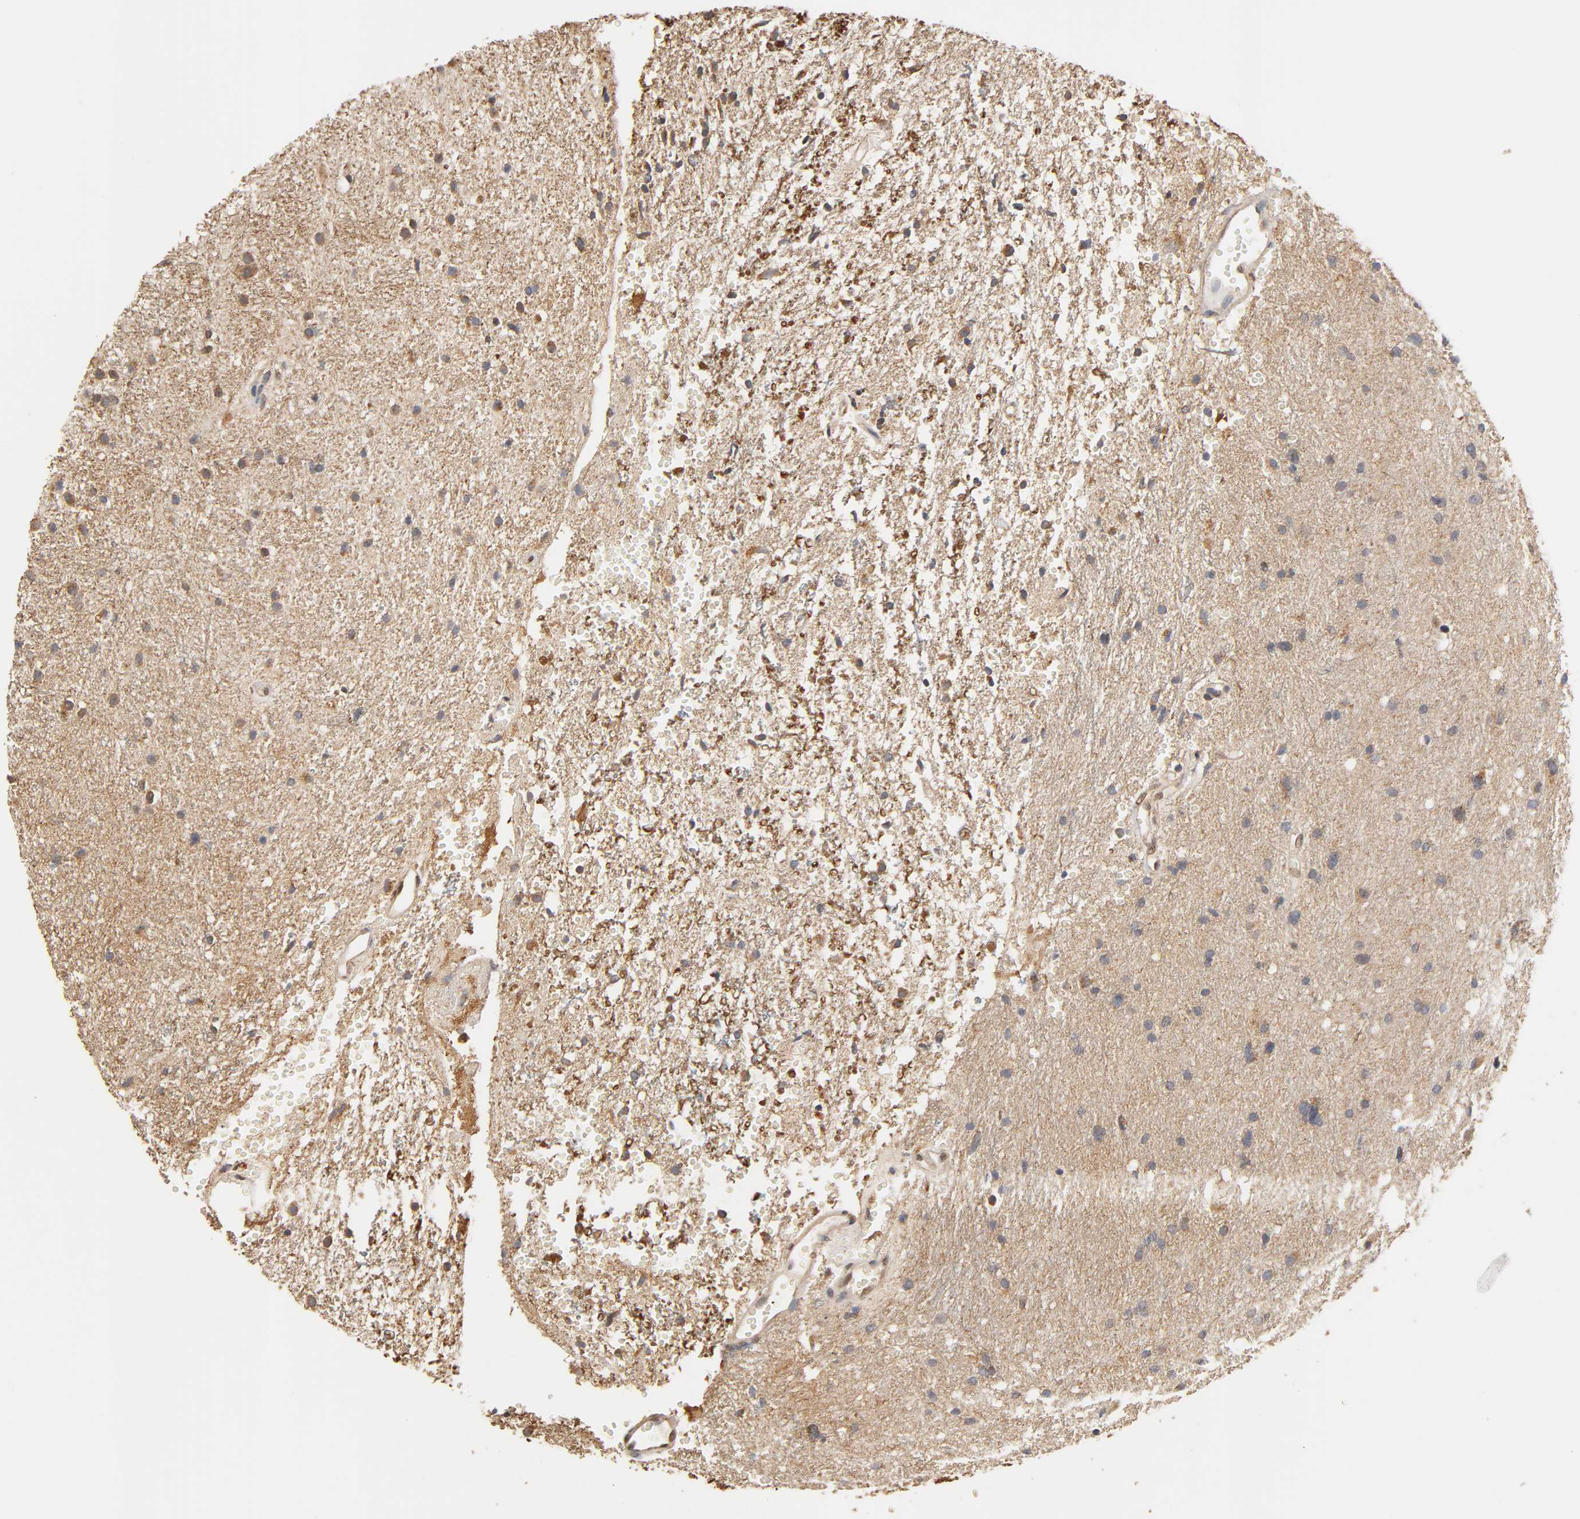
{"staining": {"intensity": "moderate", "quantity": ">75%", "location": "cytoplasmic/membranous"}, "tissue": "glioma", "cell_type": "Tumor cells", "image_type": "cancer", "snomed": [{"axis": "morphology", "description": "Glioma, malignant, High grade"}, {"axis": "topography", "description": "Brain"}], "caption": "Tumor cells display medium levels of moderate cytoplasmic/membranous positivity in about >75% of cells in human high-grade glioma (malignant).", "gene": "PKN1", "patient": {"sex": "female", "age": 59}}